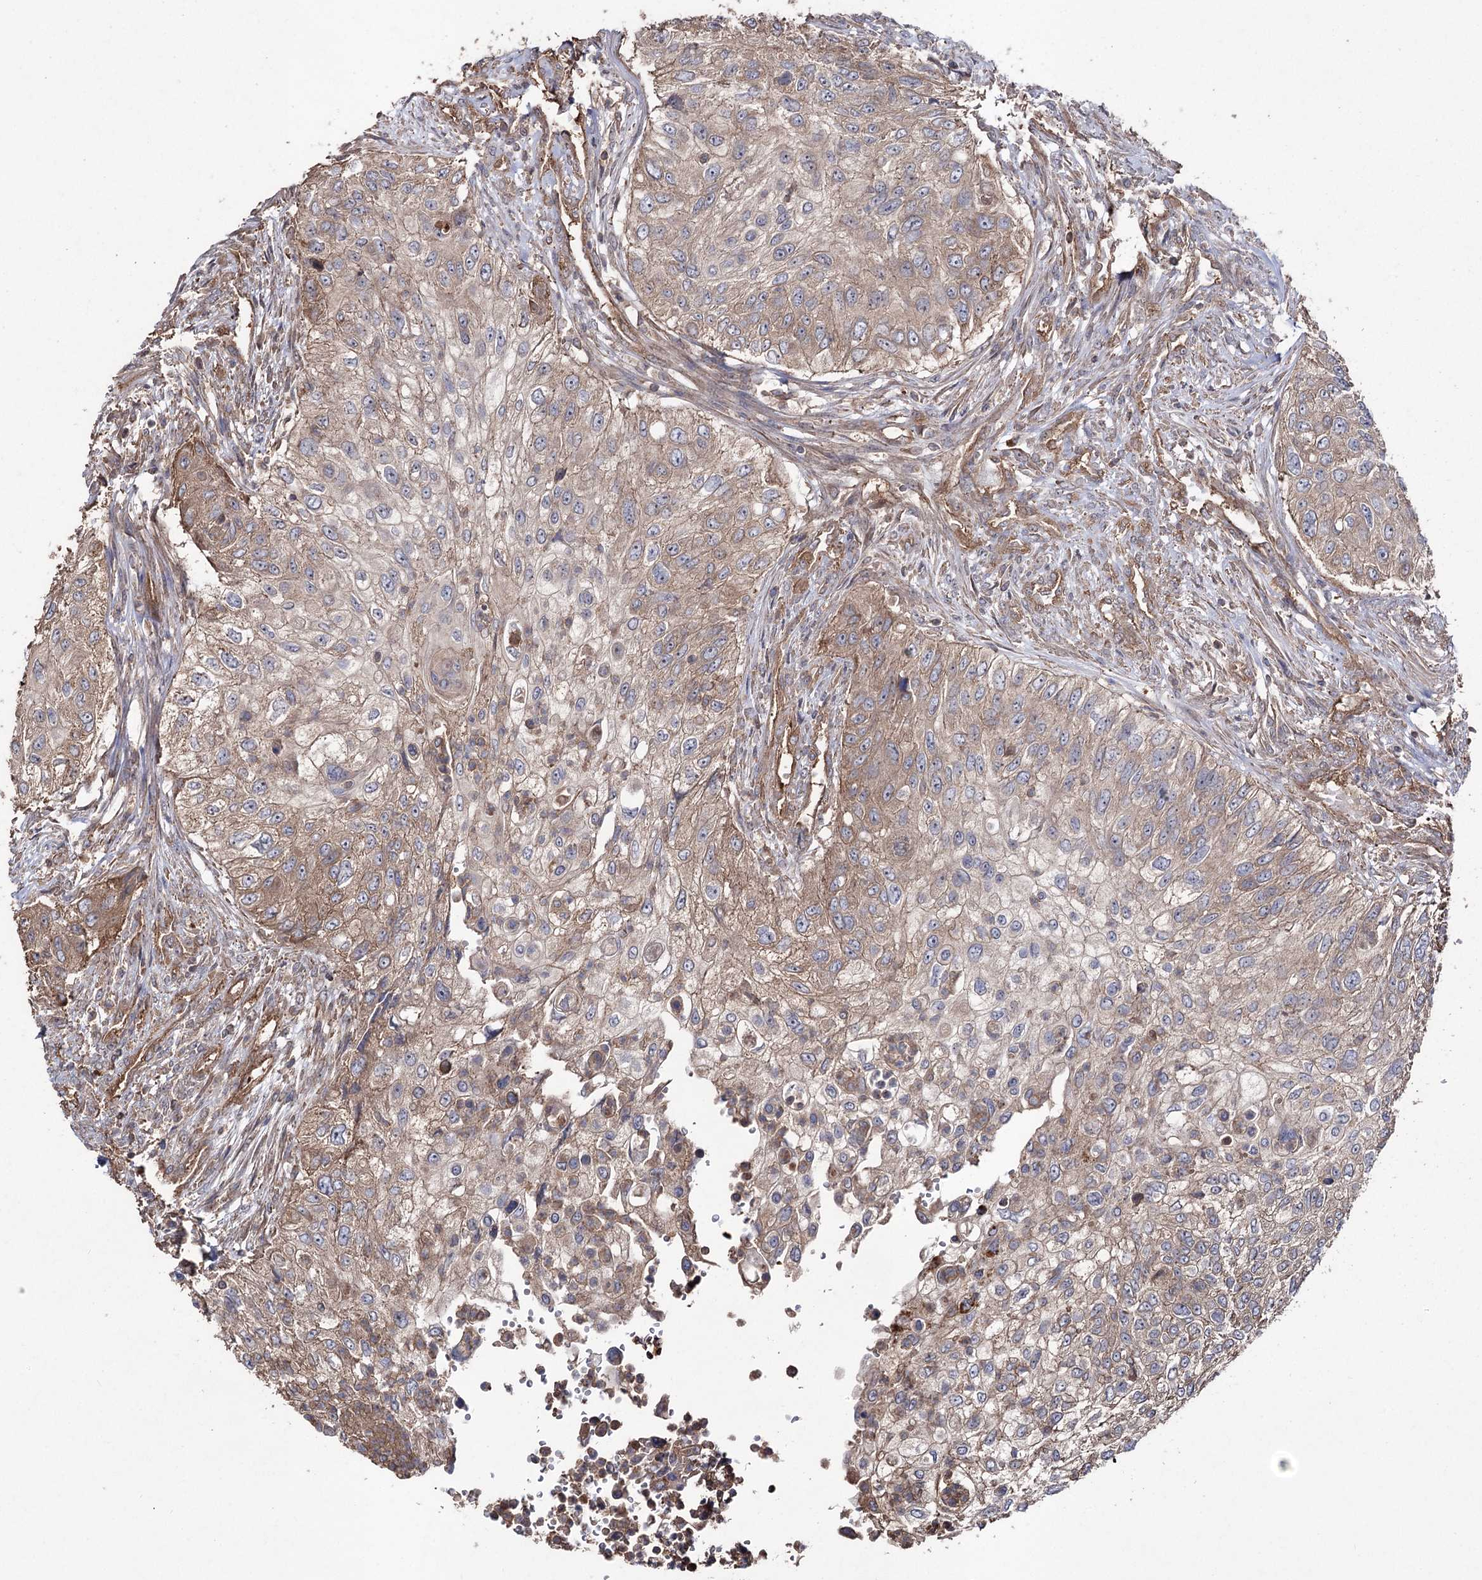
{"staining": {"intensity": "moderate", "quantity": "25%-75%", "location": "cytoplasmic/membranous"}, "tissue": "urothelial cancer", "cell_type": "Tumor cells", "image_type": "cancer", "snomed": [{"axis": "morphology", "description": "Urothelial carcinoma, High grade"}, {"axis": "topography", "description": "Urinary bladder"}], "caption": "About 25%-75% of tumor cells in urothelial cancer display moderate cytoplasmic/membranous protein positivity as visualized by brown immunohistochemical staining.", "gene": "LARS2", "patient": {"sex": "female", "age": 60}}